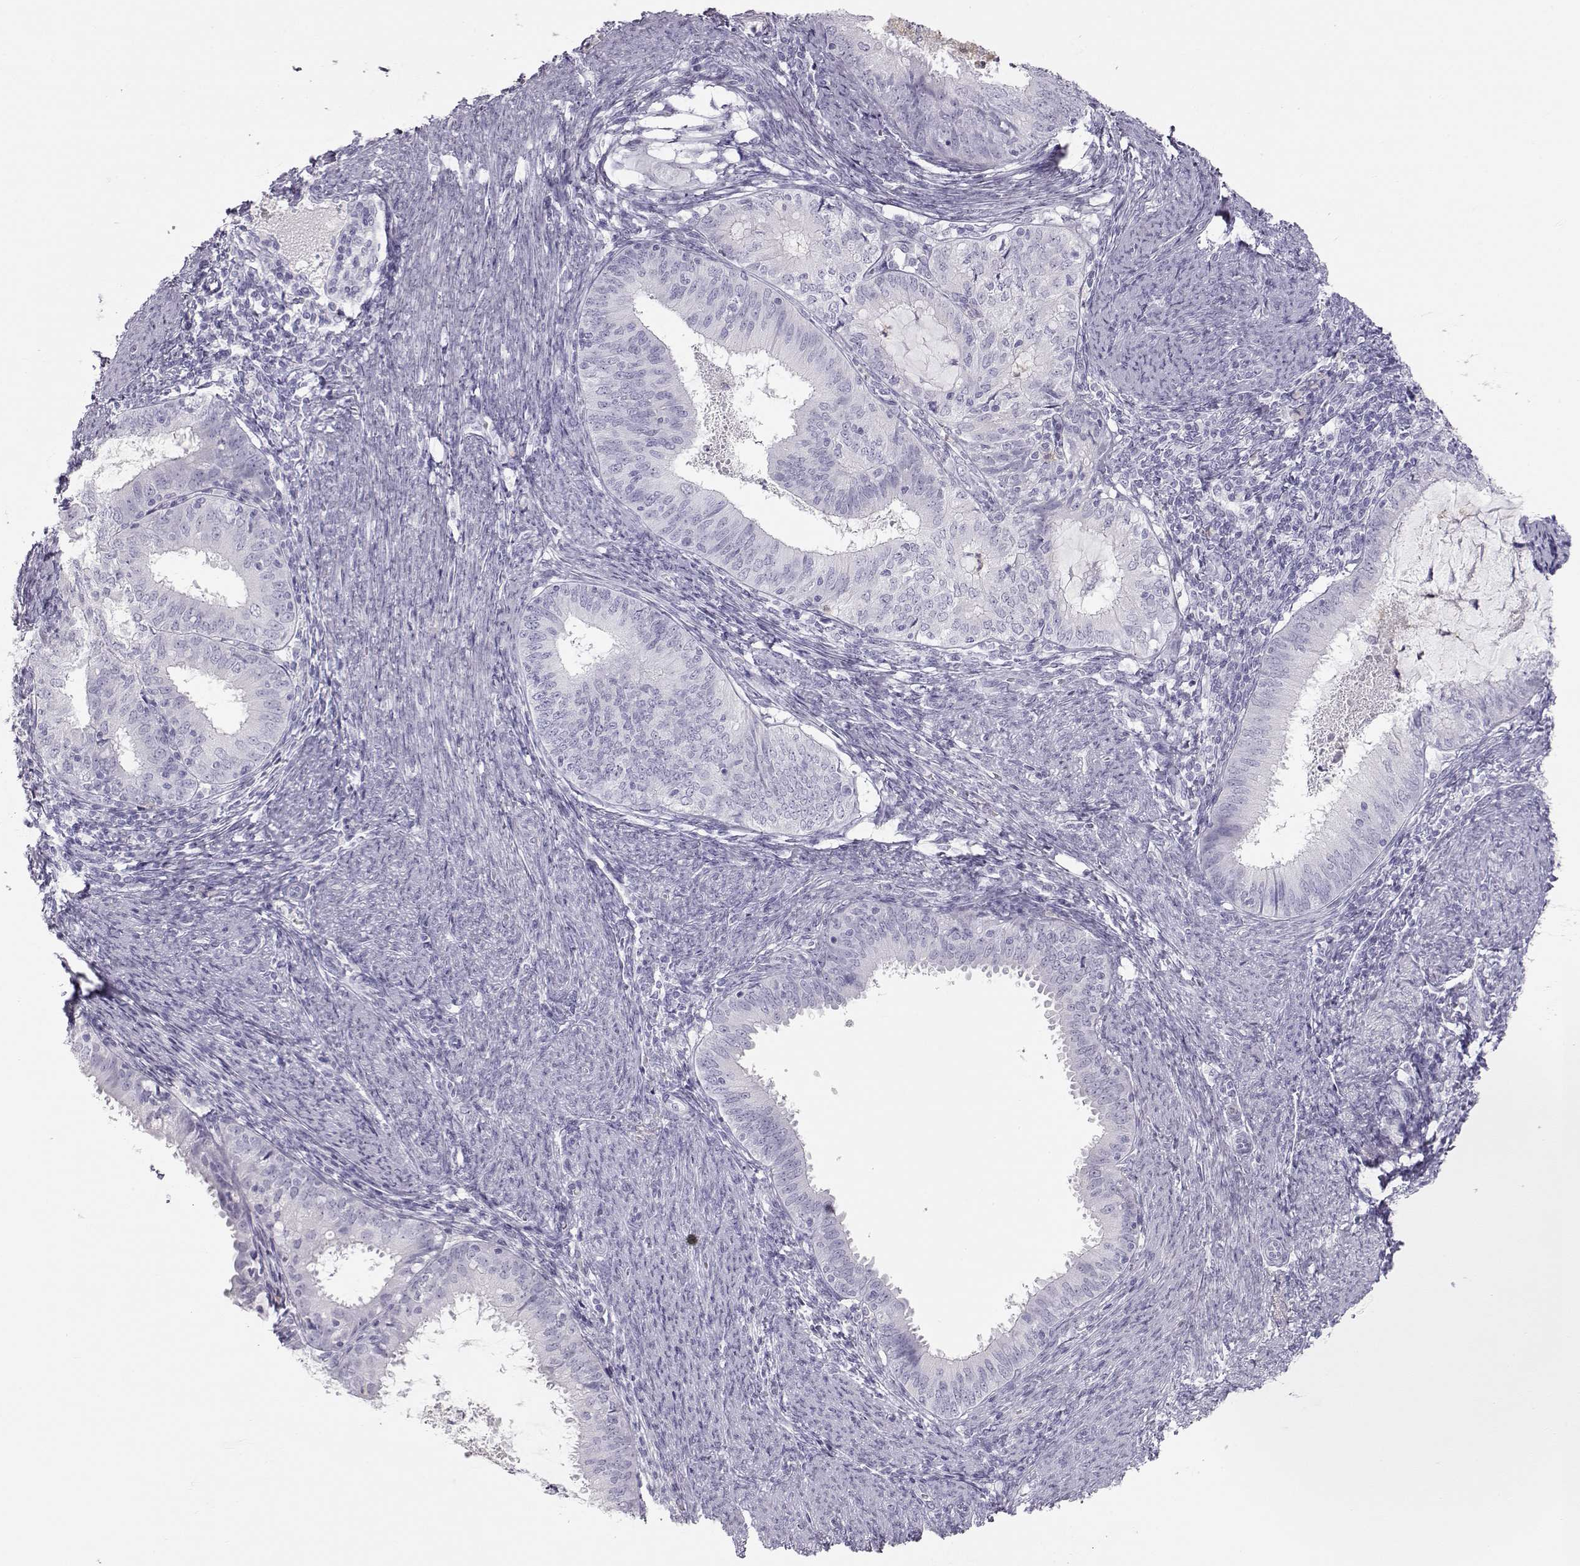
{"staining": {"intensity": "negative", "quantity": "none", "location": "none"}, "tissue": "endometrial cancer", "cell_type": "Tumor cells", "image_type": "cancer", "snomed": [{"axis": "morphology", "description": "Adenocarcinoma, NOS"}, {"axis": "topography", "description": "Endometrium"}], "caption": "Tumor cells are negative for protein expression in human adenocarcinoma (endometrial).", "gene": "MIP", "patient": {"sex": "female", "age": 57}}